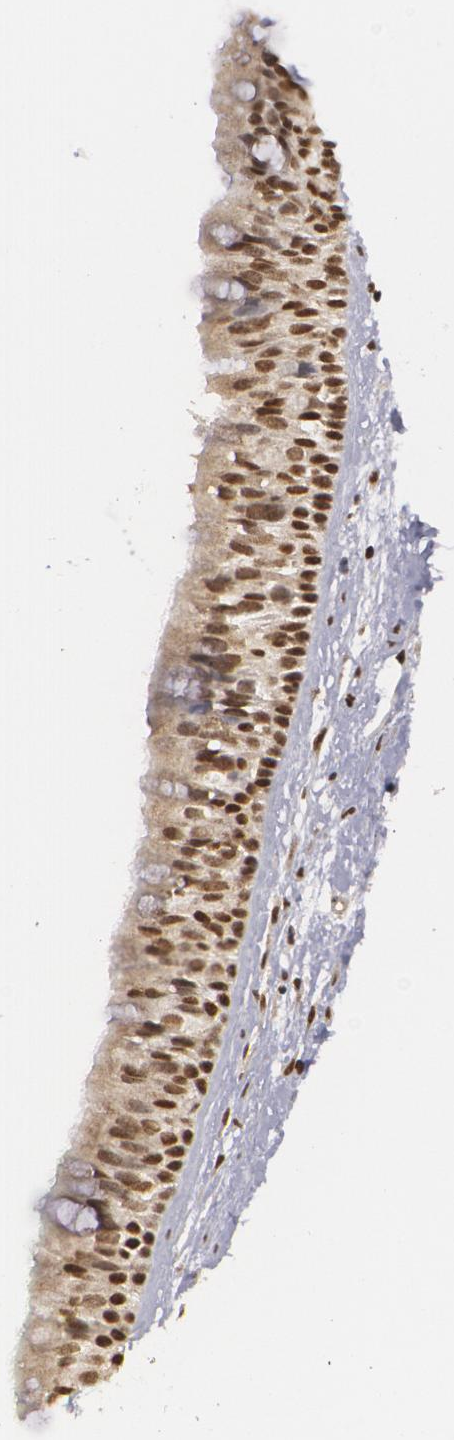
{"staining": {"intensity": "strong", "quantity": ">75%", "location": "nuclear"}, "tissue": "nasopharynx", "cell_type": "Respiratory epithelial cells", "image_type": "normal", "snomed": [{"axis": "morphology", "description": "Normal tissue, NOS"}, {"axis": "topography", "description": "Nasopharynx"}], "caption": "Protein staining of normal nasopharynx demonstrates strong nuclear expression in approximately >75% of respiratory epithelial cells. The protein is stained brown, and the nuclei are stained in blue (DAB IHC with brightfield microscopy, high magnification).", "gene": "RXRB", "patient": {"sex": "male", "age": 13}}